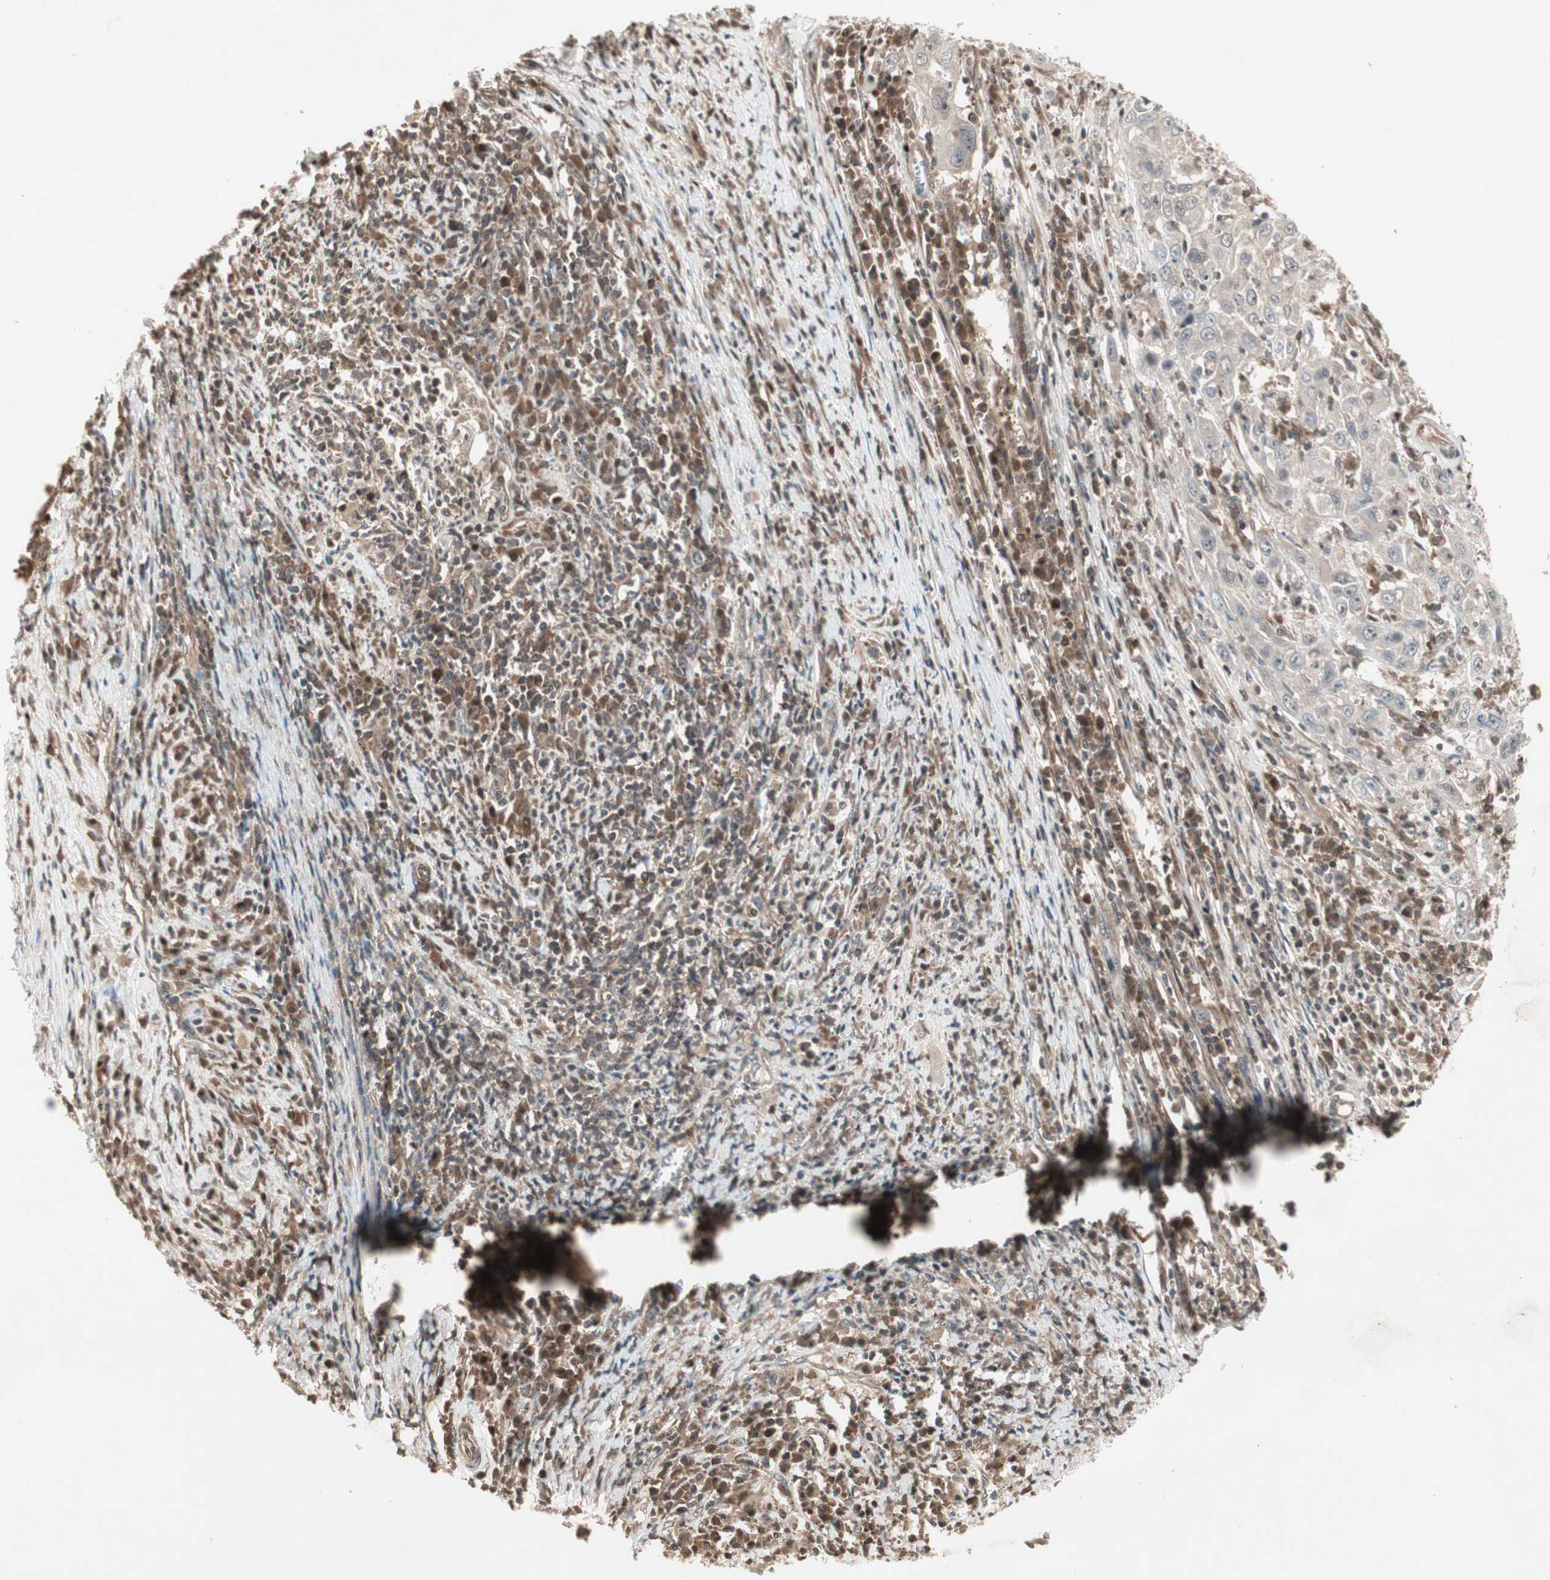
{"staining": {"intensity": "weak", "quantity": "<25%", "location": "cytoplasmic/membranous"}, "tissue": "cervical cancer", "cell_type": "Tumor cells", "image_type": "cancer", "snomed": [{"axis": "morphology", "description": "Squamous cell carcinoma, NOS"}, {"axis": "topography", "description": "Cervix"}], "caption": "The image shows no staining of tumor cells in squamous cell carcinoma (cervical).", "gene": "IRS1", "patient": {"sex": "female", "age": 46}}